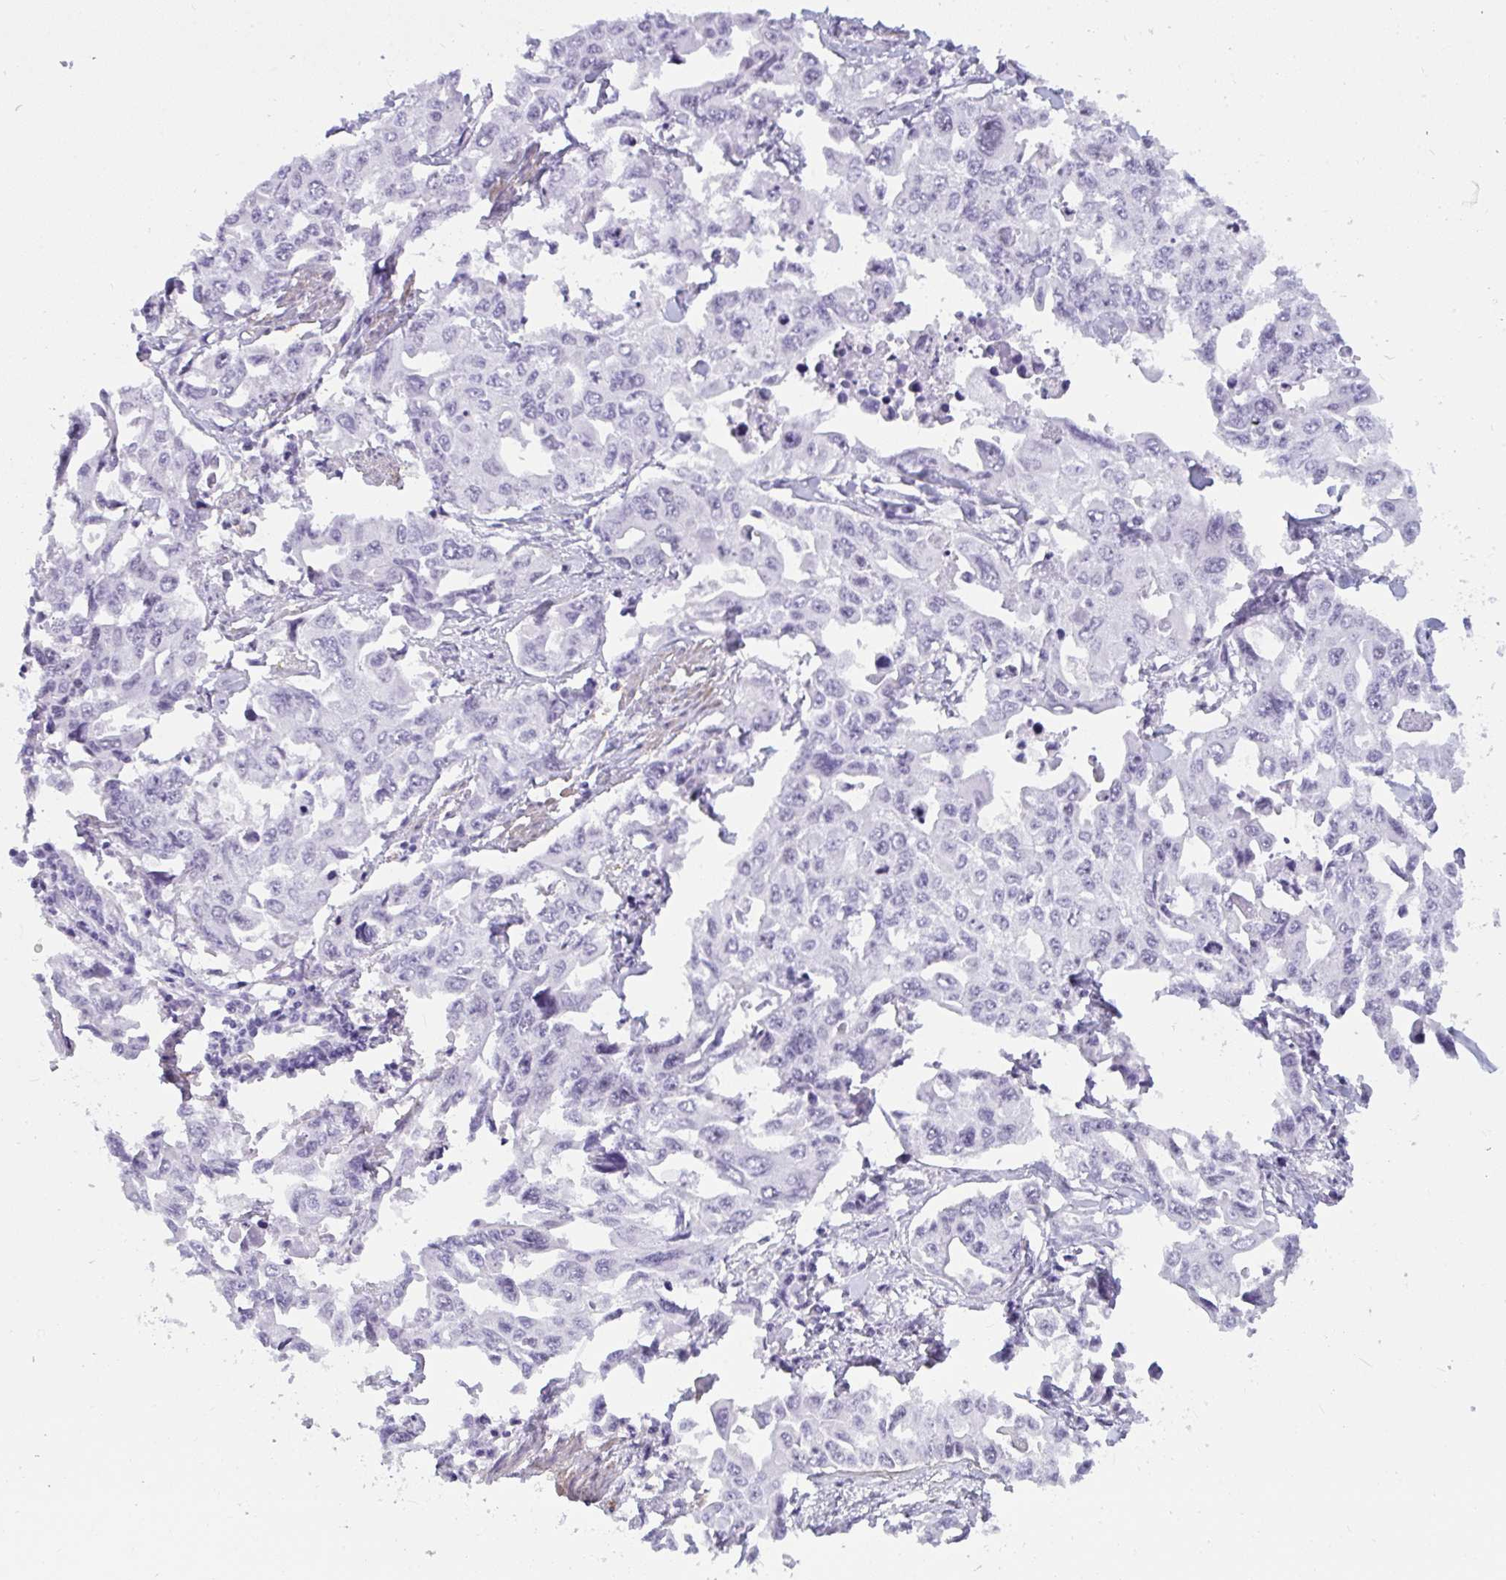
{"staining": {"intensity": "negative", "quantity": "none", "location": "none"}, "tissue": "lung cancer", "cell_type": "Tumor cells", "image_type": "cancer", "snomed": [{"axis": "morphology", "description": "Adenocarcinoma, NOS"}, {"axis": "topography", "description": "Lung"}], "caption": "The image exhibits no significant positivity in tumor cells of adenocarcinoma (lung).", "gene": "SUZ12", "patient": {"sex": "male", "age": 64}}